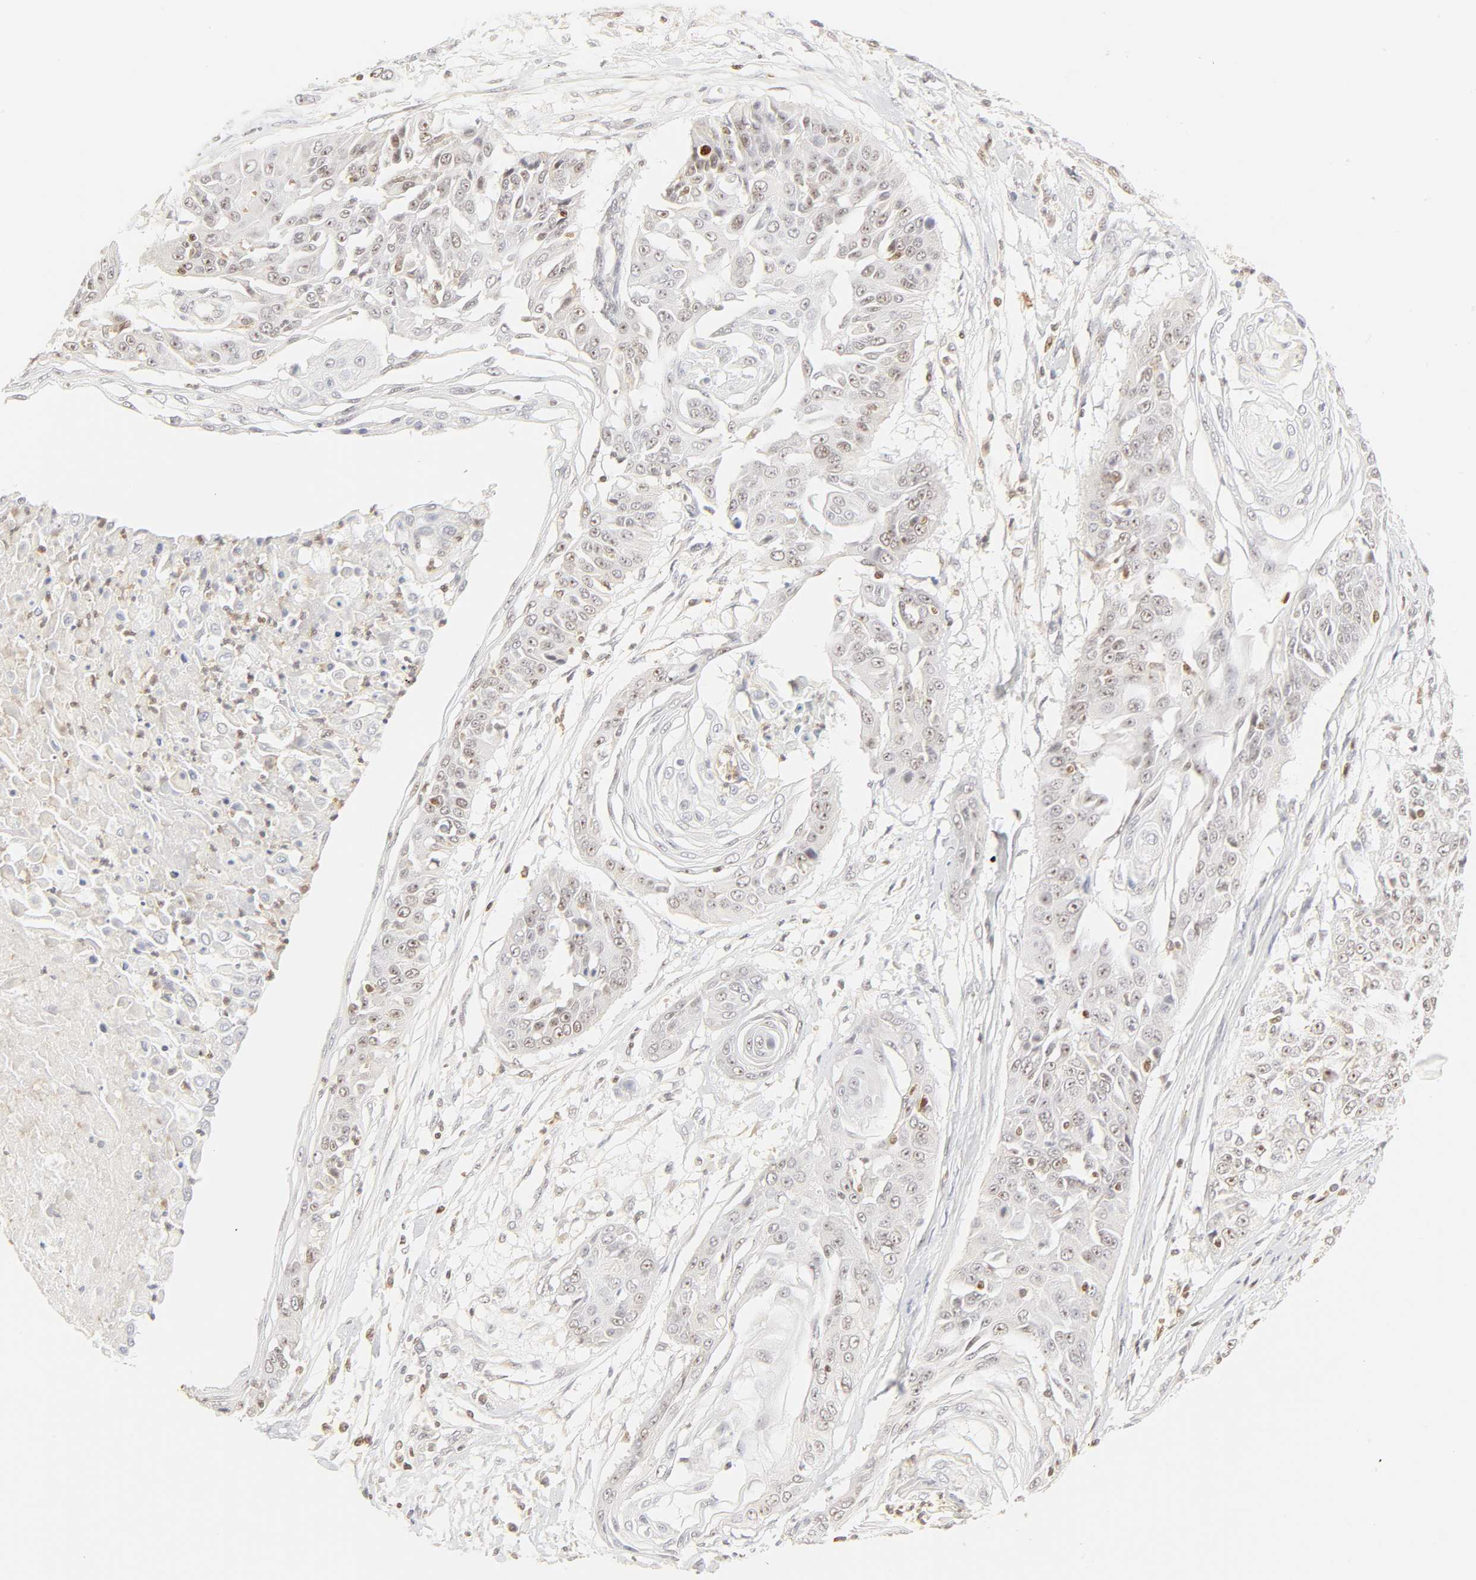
{"staining": {"intensity": "weak", "quantity": "<25%", "location": "nuclear"}, "tissue": "cervical cancer", "cell_type": "Tumor cells", "image_type": "cancer", "snomed": [{"axis": "morphology", "description": "Squamous cell carcinoma, NOS"}, {"axis": "topography", "description": "Cervix"}], "caption": "An immunohistochemistry (IHC) photomicrograph of cervical squamous cell carcinoma is shown. There is no staining in tumor cells of cervical squamous cell carcinoma.", "gene": "KIF2A", "patient": {"sex": "female", "age": 64}}